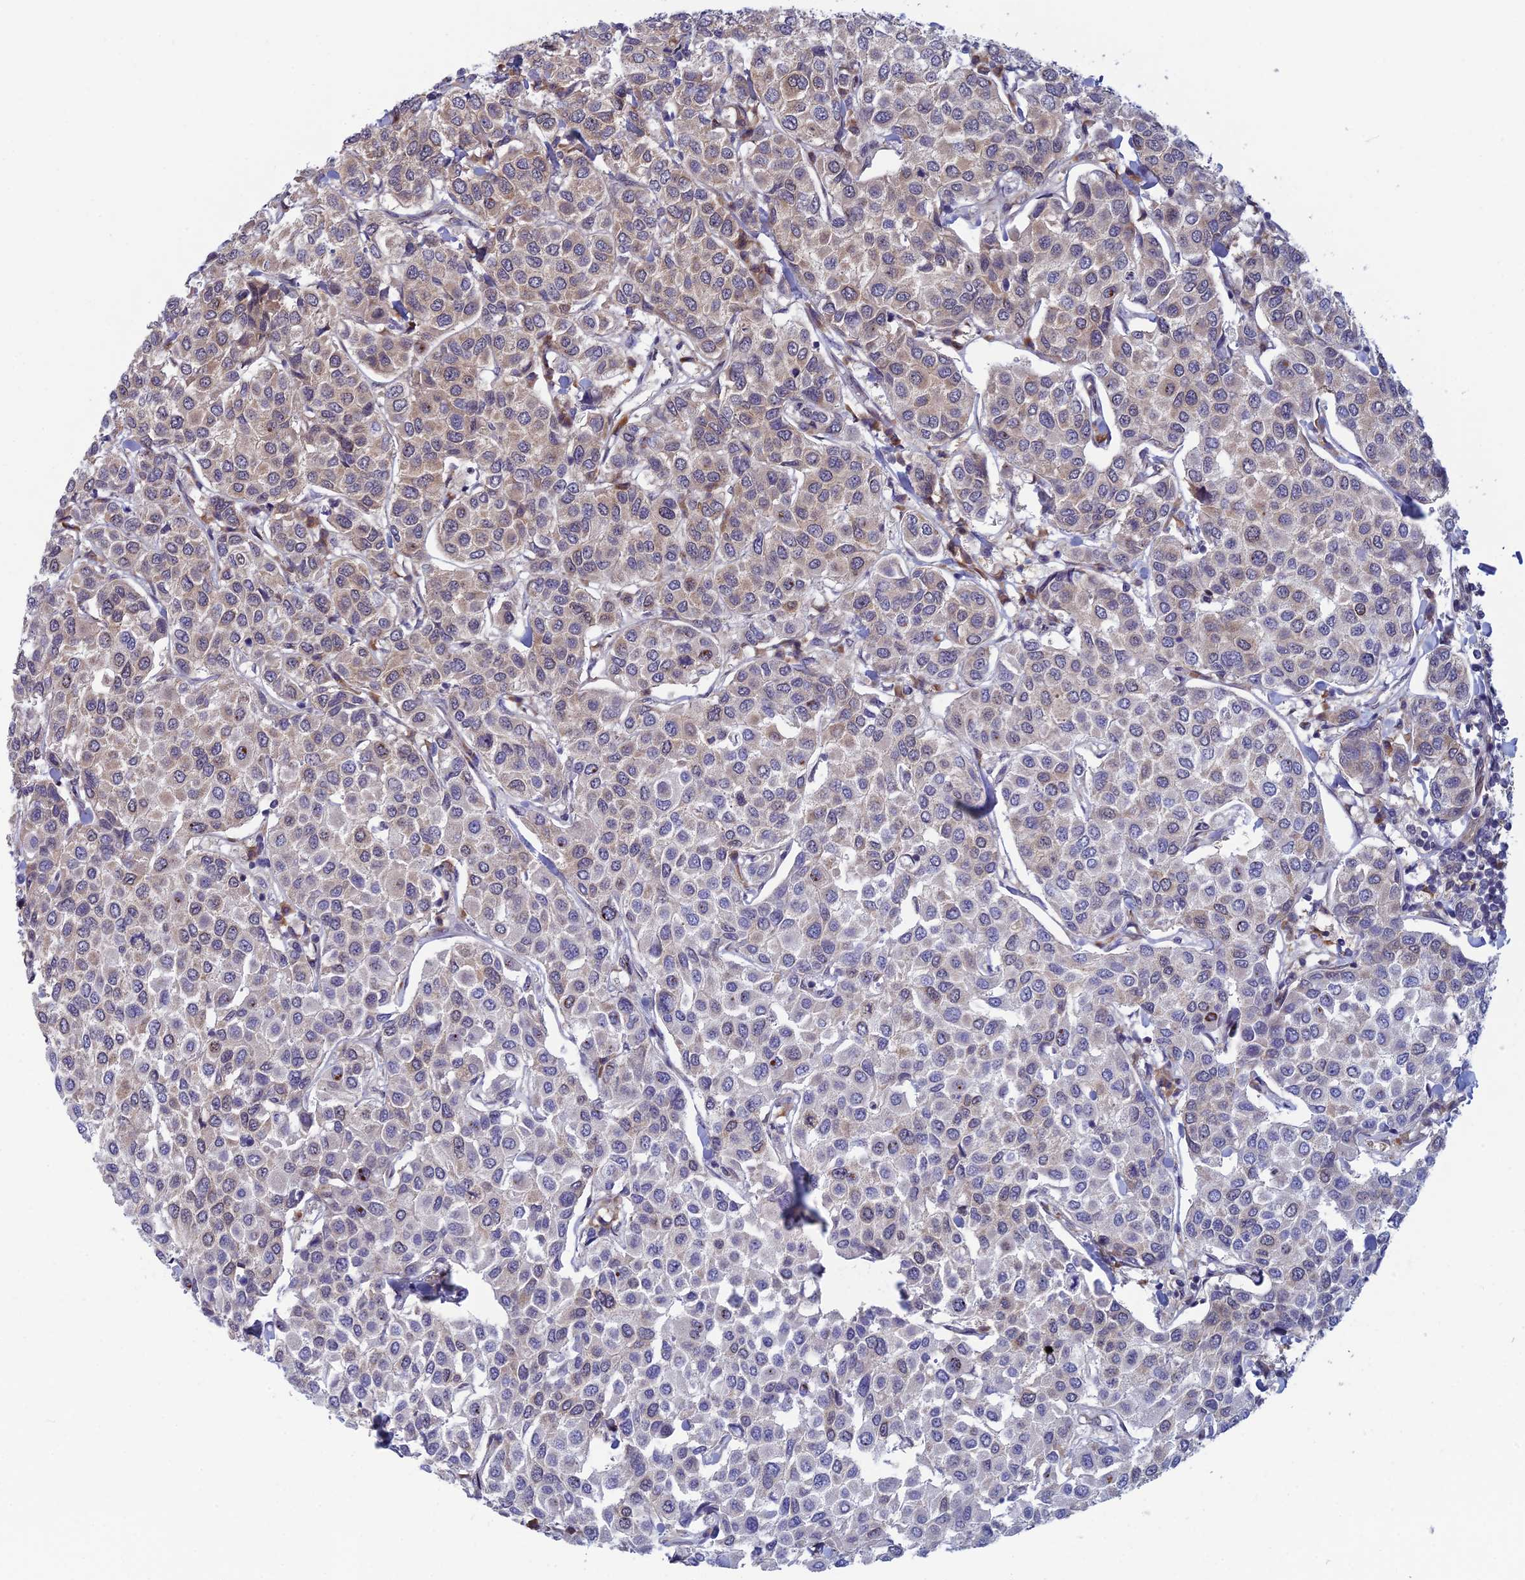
{"staining": {"intensity": "weak", "quantity": "<25%", "location": "cytoplasmic/membranous"}, "tissue": "breast cancer", "cell_type": "Tumor cells", "image_type": "cancer", "snomed": [{"axis": "morphology", "description": "Duct carcinoma"}, {"axis": "topography", "description": "Breast"}], "caption": "Invasive ductal carcinoma (breast) was stained to show a protein in brown. There is no significant staining in tumor cells.", "gene": "SRA1", "patient": {"sex": "female", "age": 55}}